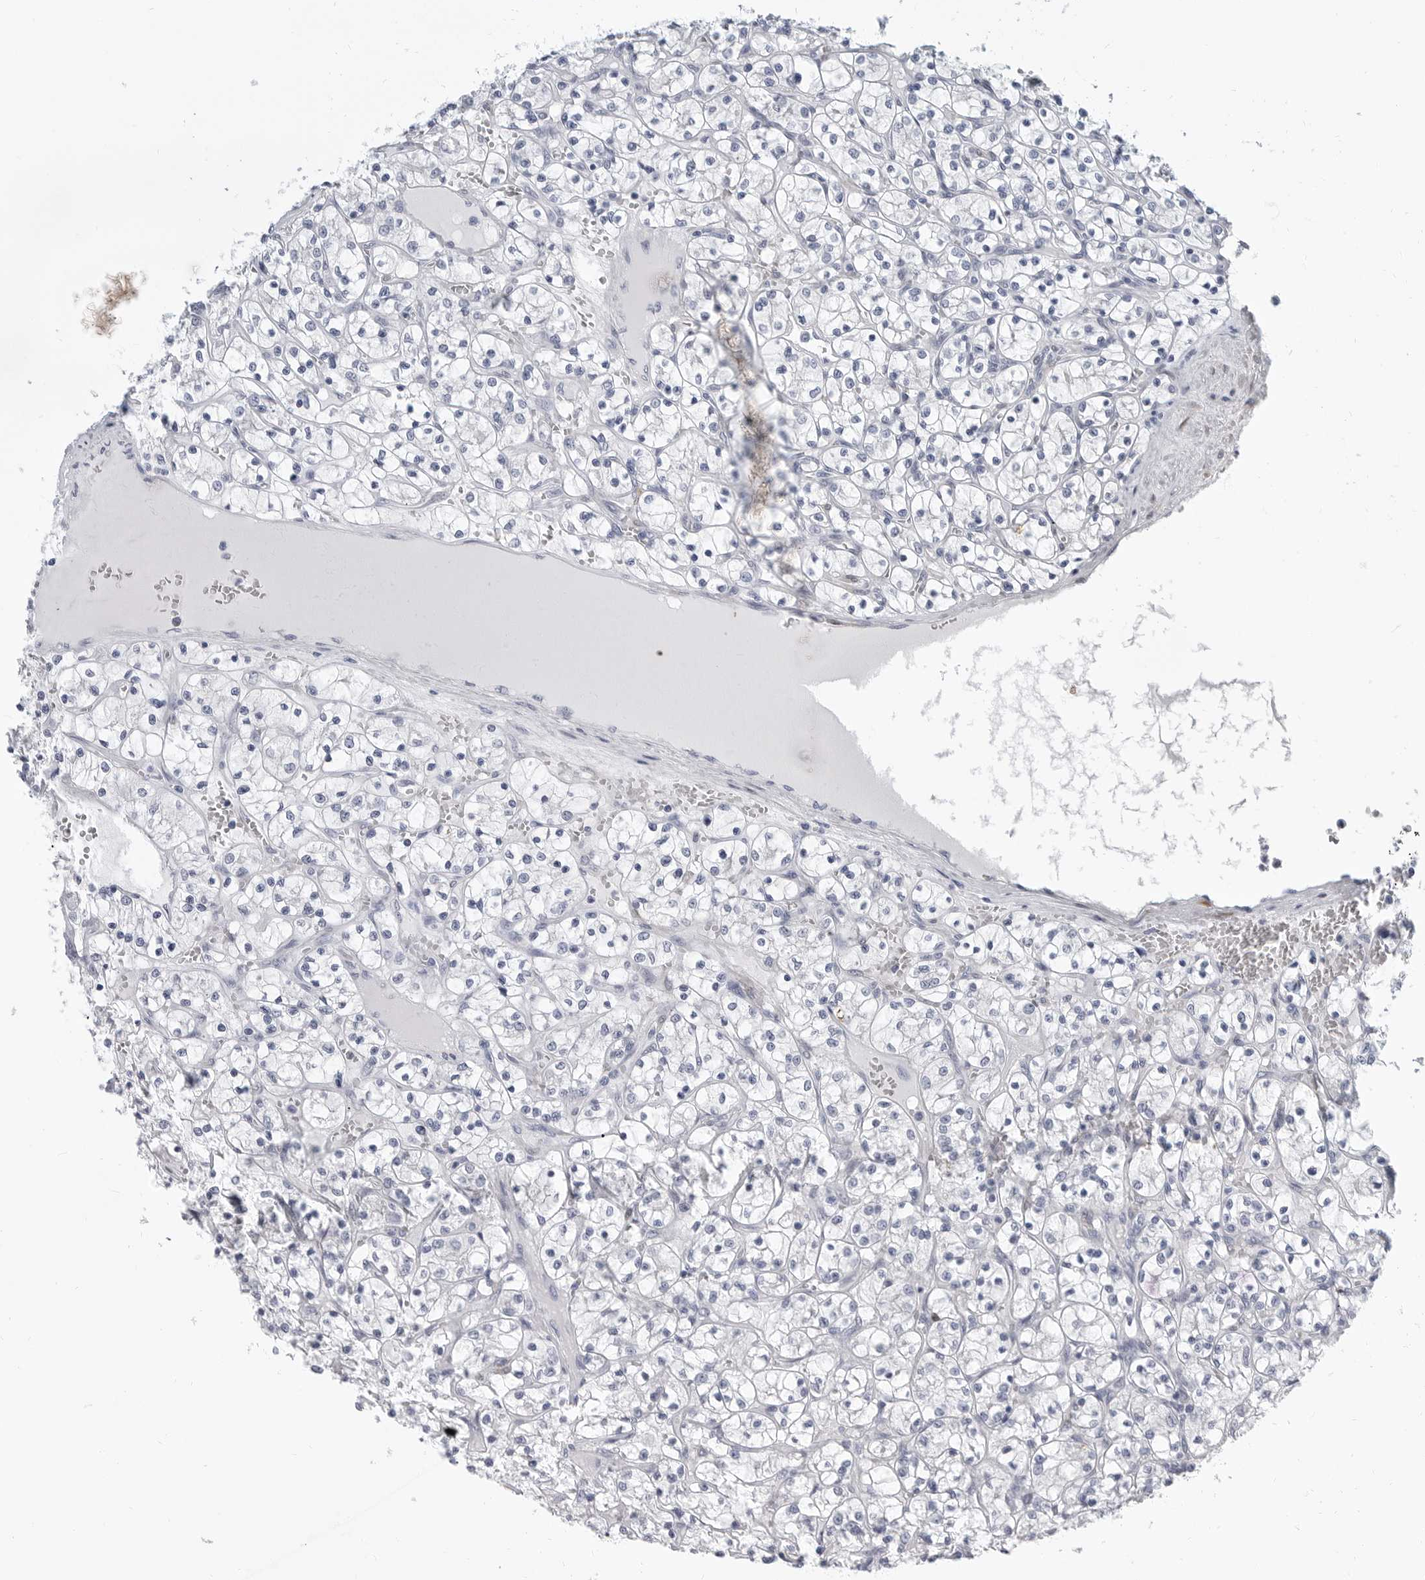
{"staining": {"intensity": "negative", "quantity": "none", "location": "none"}, "tissue": "renal cancer", "cell_type": "Tumor cells", "image_type": "cancer", "snomed": [{"axis": "morphology", "description": "Adenocarcinoma, NOS"}, {"axis": "topography", "description": "Kidney"}], "caption": "Immunohistochemical staining of renal cancer reveals no significant staining in tumor cells. (Immunohistochemistry (ihc), brightfield microscopy, high magnification).", "gene": "PLN", "patient": {"sex": "female", "age": 69}}